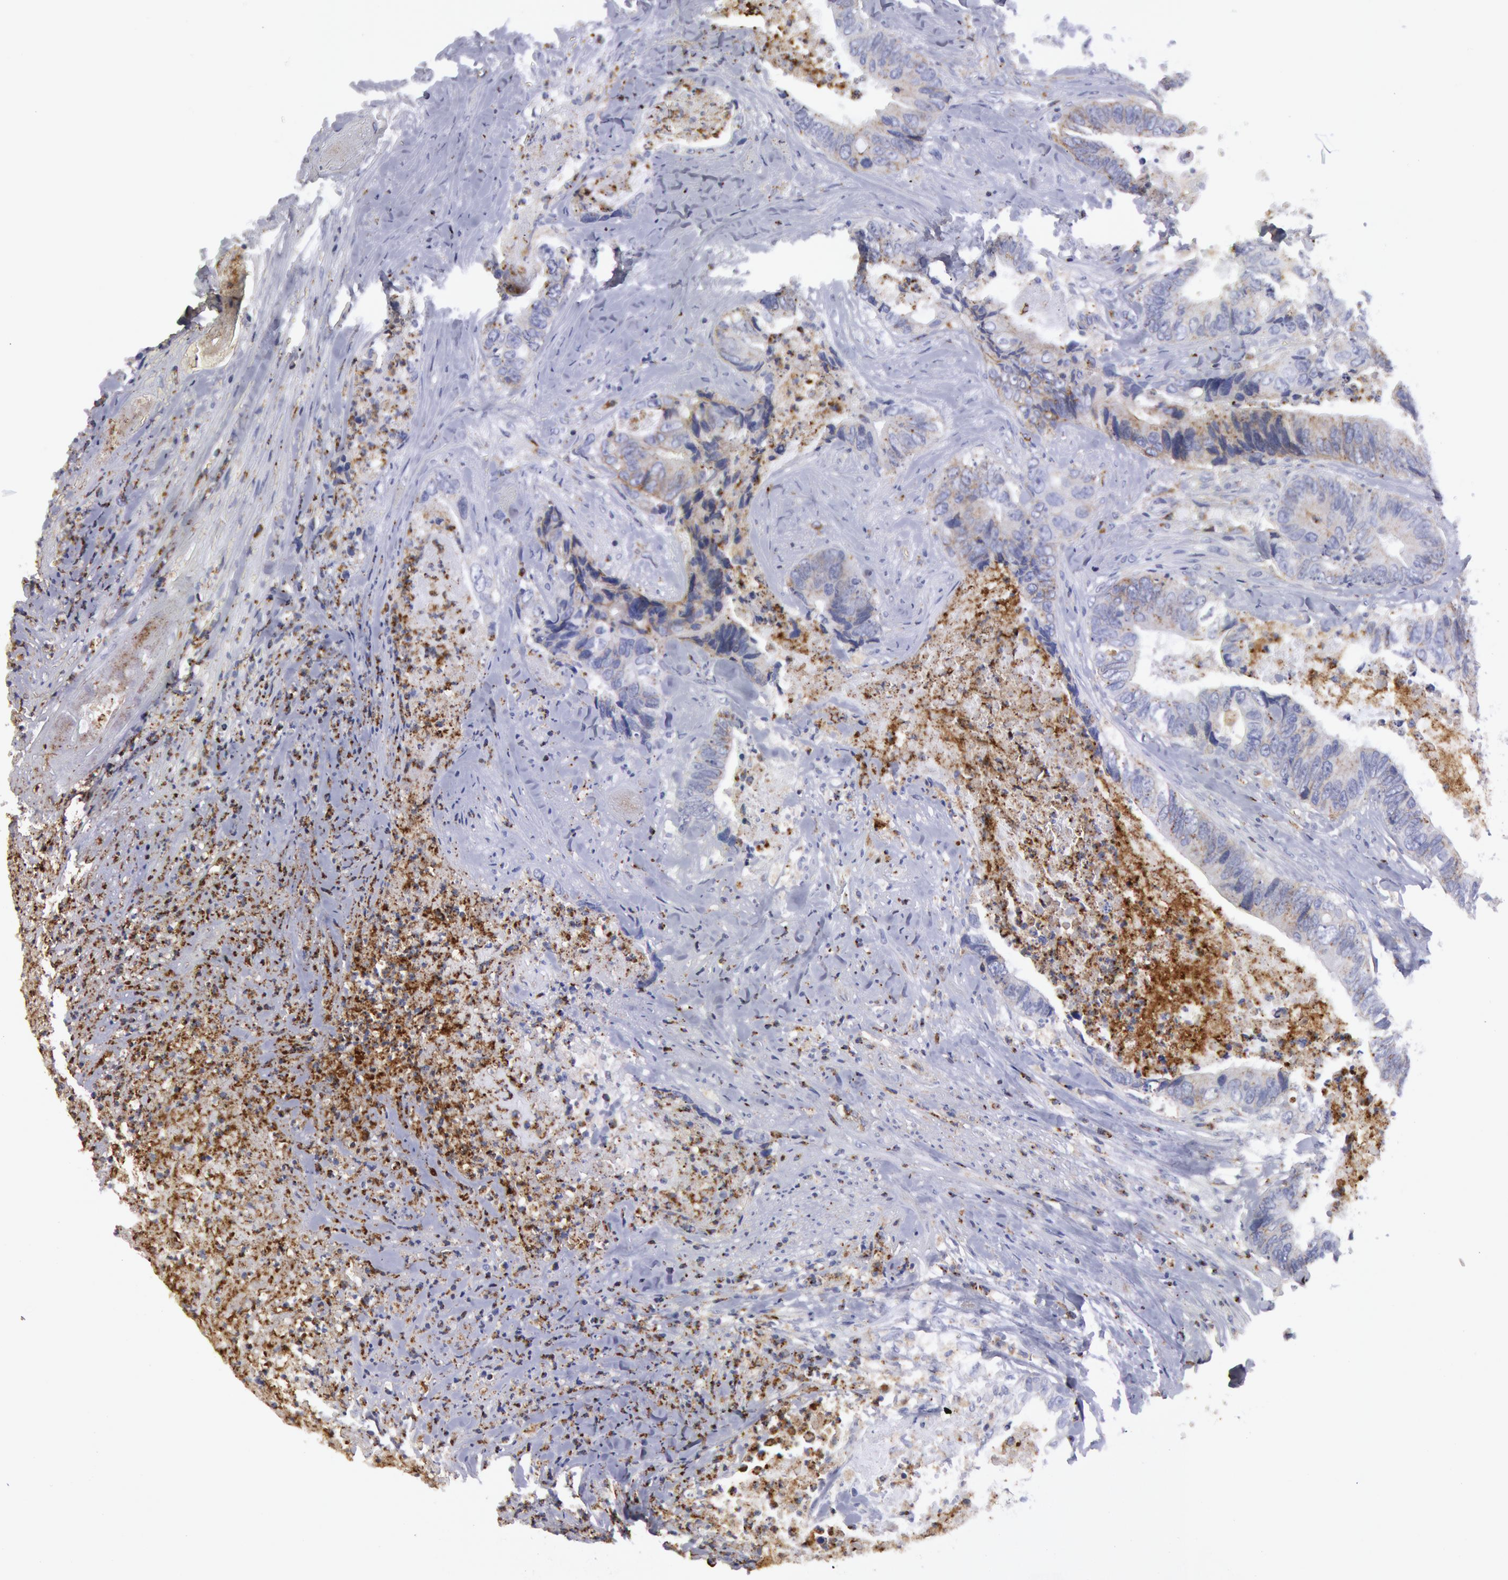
{"staining": {"intensity": "negative", "quantity": "none", "location": "none"}, "tissue": "colorectal cancer", "cell_type": "Tumor cells", "image_type": "cancer", "snomed": [{"axis": "morphology", "description": "Adenocarcinoma, NOS"}, {"axis": "topography", "description": "Rectum"}], "caption": "Immunohistochemistry histopathology image of neoplastic tissue: colorectal adenocarcinoma stained with DAB (3,3'-diaminobenzidine) shows no significant protein positivity in tumor cells.", "gene": "FLOT1", "patient": {"sex": "female", "age": 65}}